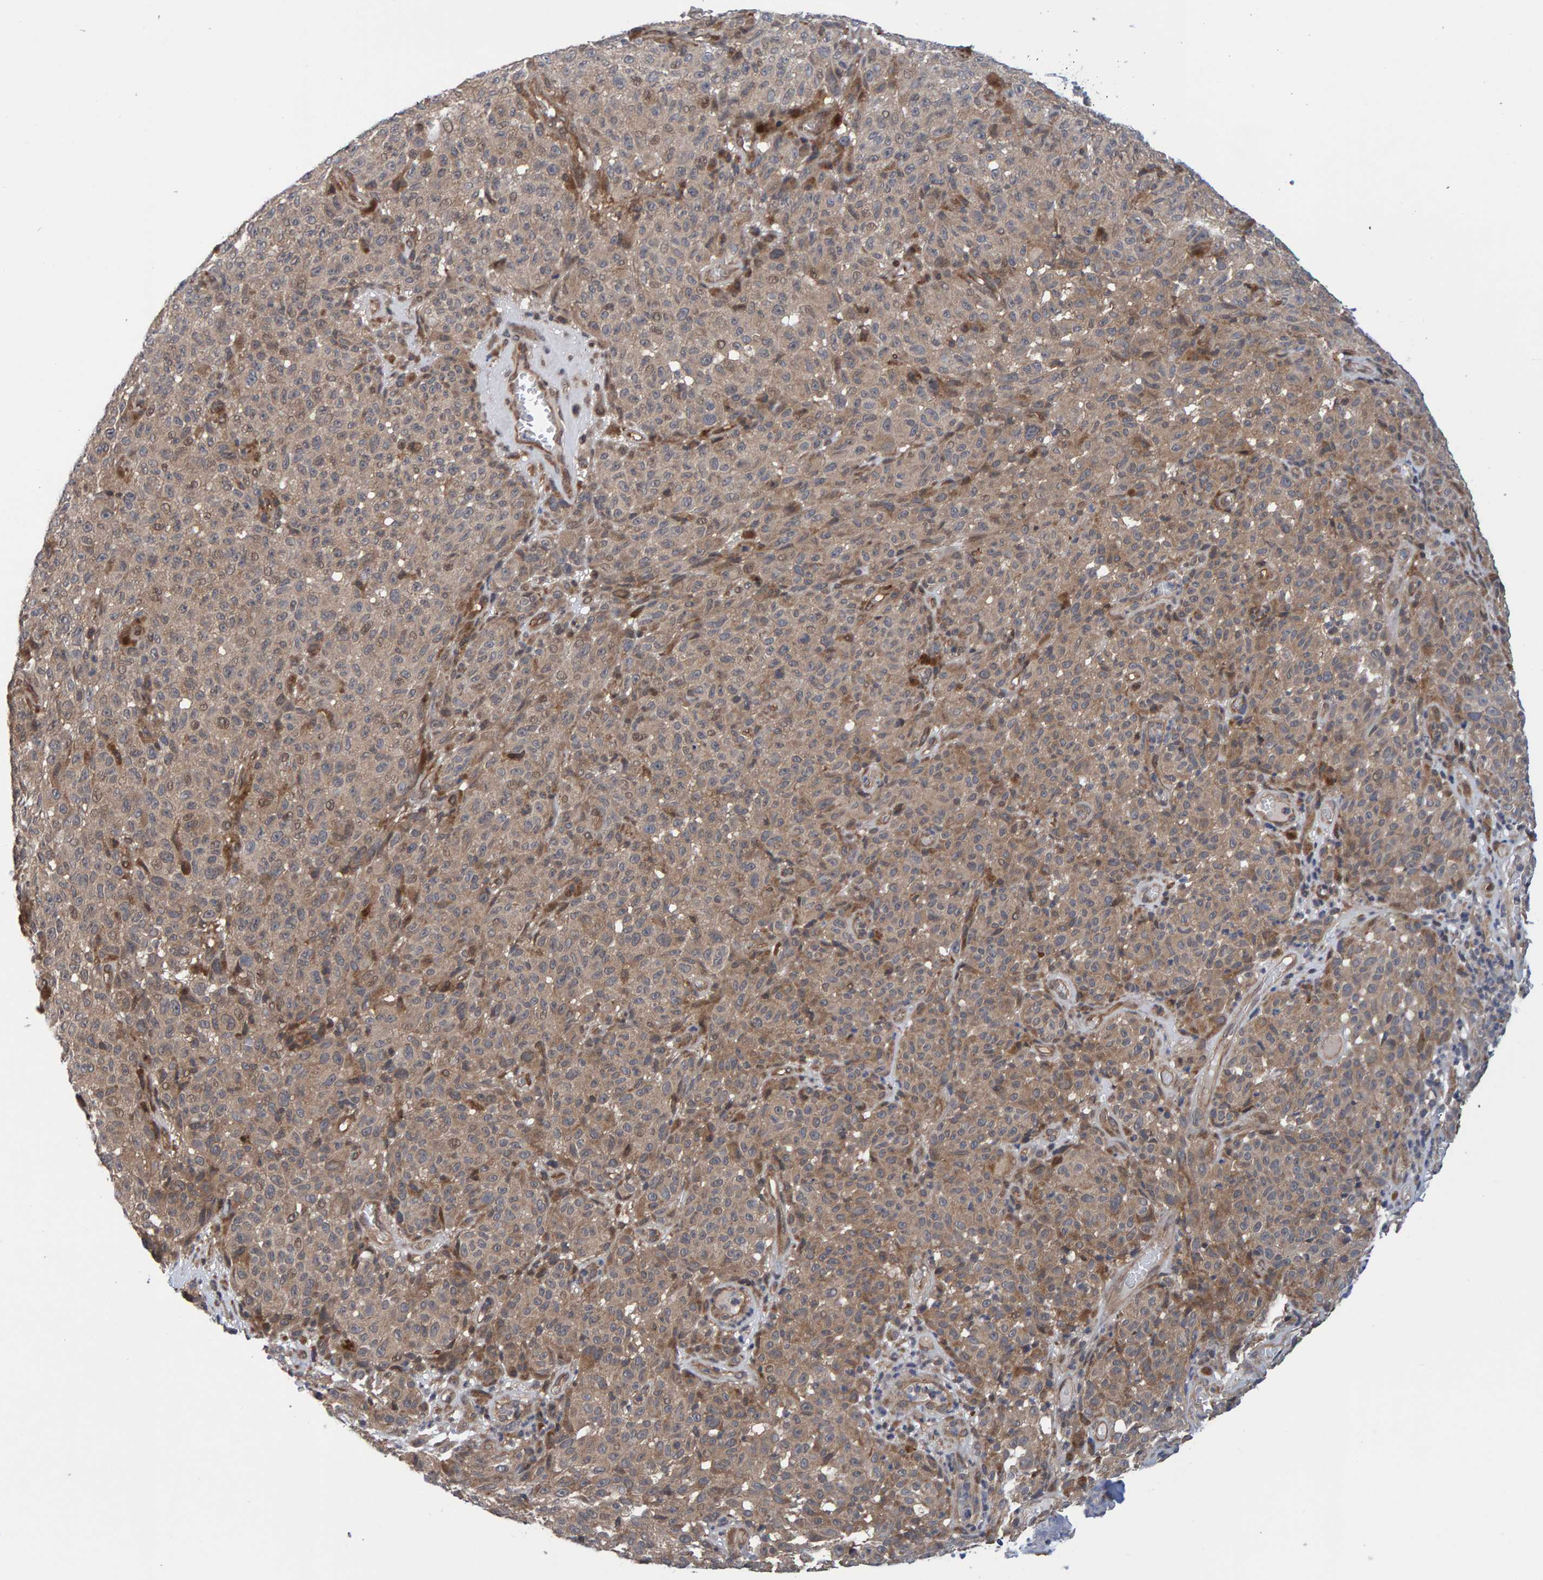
{"staining": {"intensity": "moderate", "quantity": ">75%", "location": "cytoplasmic/membranous"}, "tissue": "melanoma", "cell_type": "Tumor cells", "image_type": "cancer", "snomed": [{"axis": "morphology", "description": "Malignant melanoma, NOS"}, {"axis": "topography", "description": "Skin"}], "caption": "Tumor cells reveal medium levels of moderate cytoplasmic/membranous staining in approximately >75% of cells in melanoma.", "gene": "SCRN2", "patient": {"sex": "female", "age": 82}}